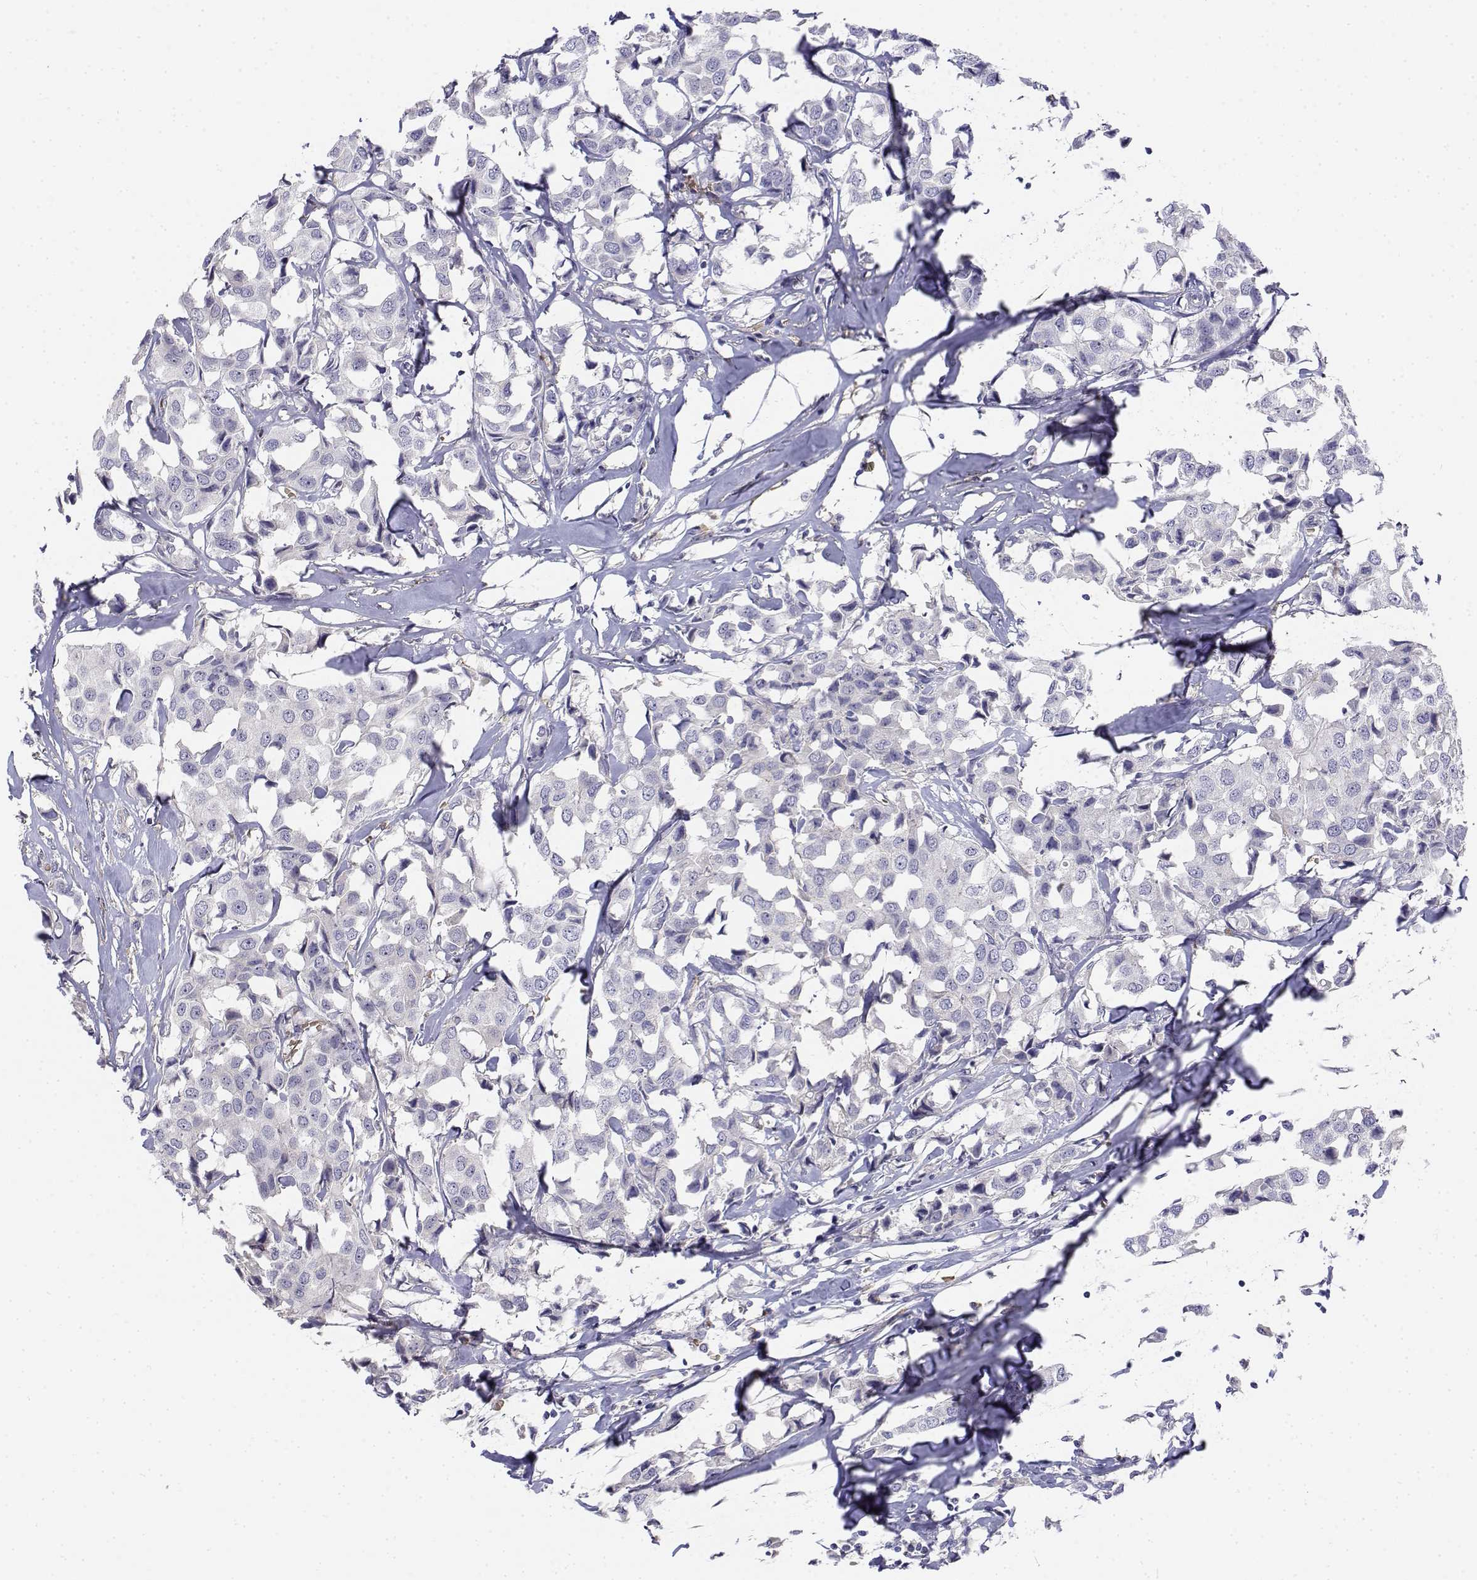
{"staining": {"intensity": "negative", "quantity": "none", "location": "none"}, "tissue": "breast cancer", "cell_type": "Tumor cells", "image_type": "cancer", "snomed": [{"axis": "morphology", "description": "Duct carcinoma"}, {"axis": "topography", "description": "Breast"}], "caption": "IHC histopathology image of breast cancer stained for a protein (brown), which displays no staining in tumor cells.", "gene": "CADM1", "patient": {"sex": "female", "age": 80}}